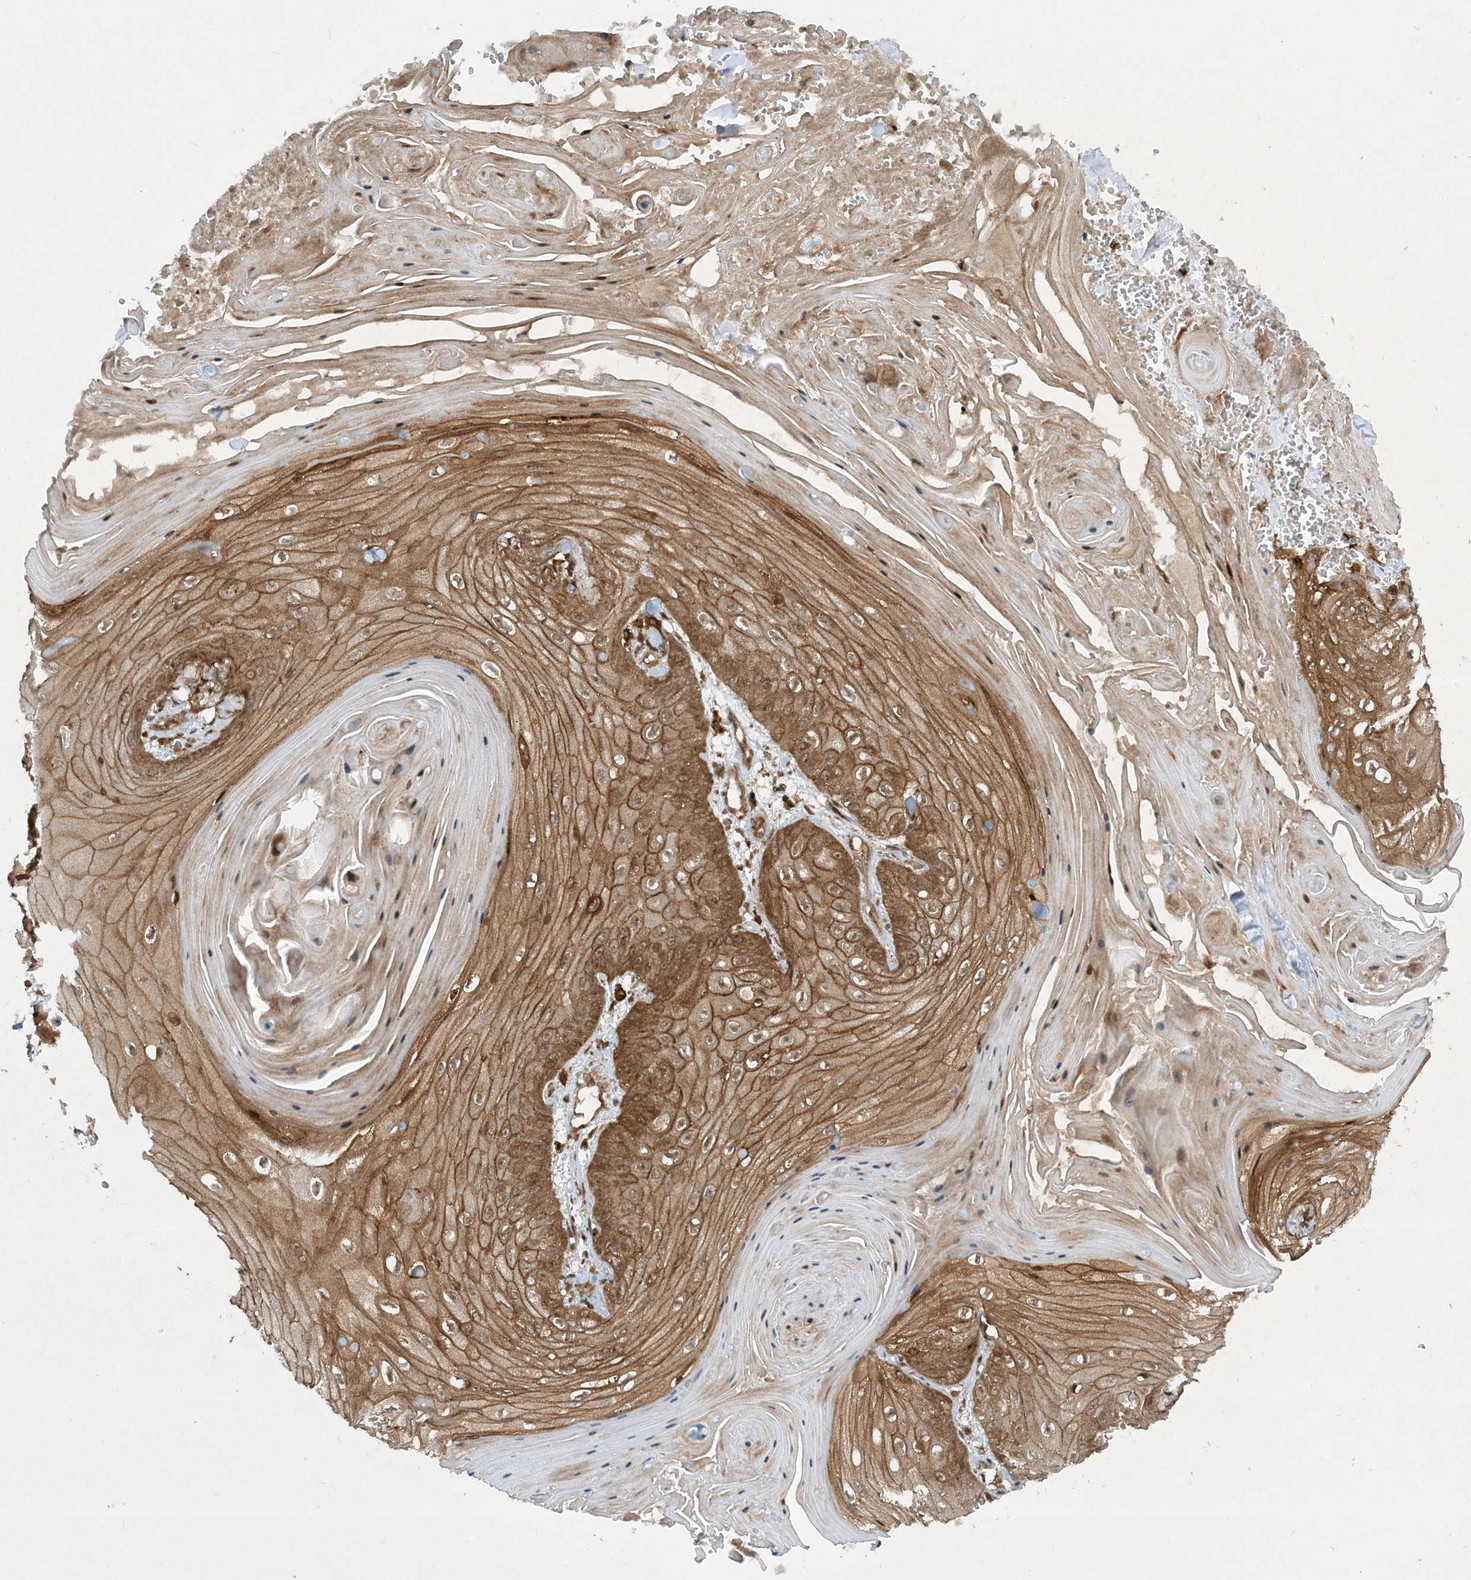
{"staining": {"intensity": "moderate", "quantity": ">75%", "location": "cytoplasmic/membranous"}, "tissue": "skin cancer", "cell_type": "Tumor cells", "image_type": "cancer", "snomed": [{"axis": "morphology", "description": "Squamous cell carcinoma, NOS"}, {"axis": "topography", "description": "Skin"}], "caption": "Skin cancer stained with DAB (3,3'-diaminobenzidine) immunohistochemistry reveals medium levels of moderate cytoplasmic/membranous expression in about >75% of tumor cells.", "gene": "CERT1", "patient": {"sex": "male", "age": 74}}